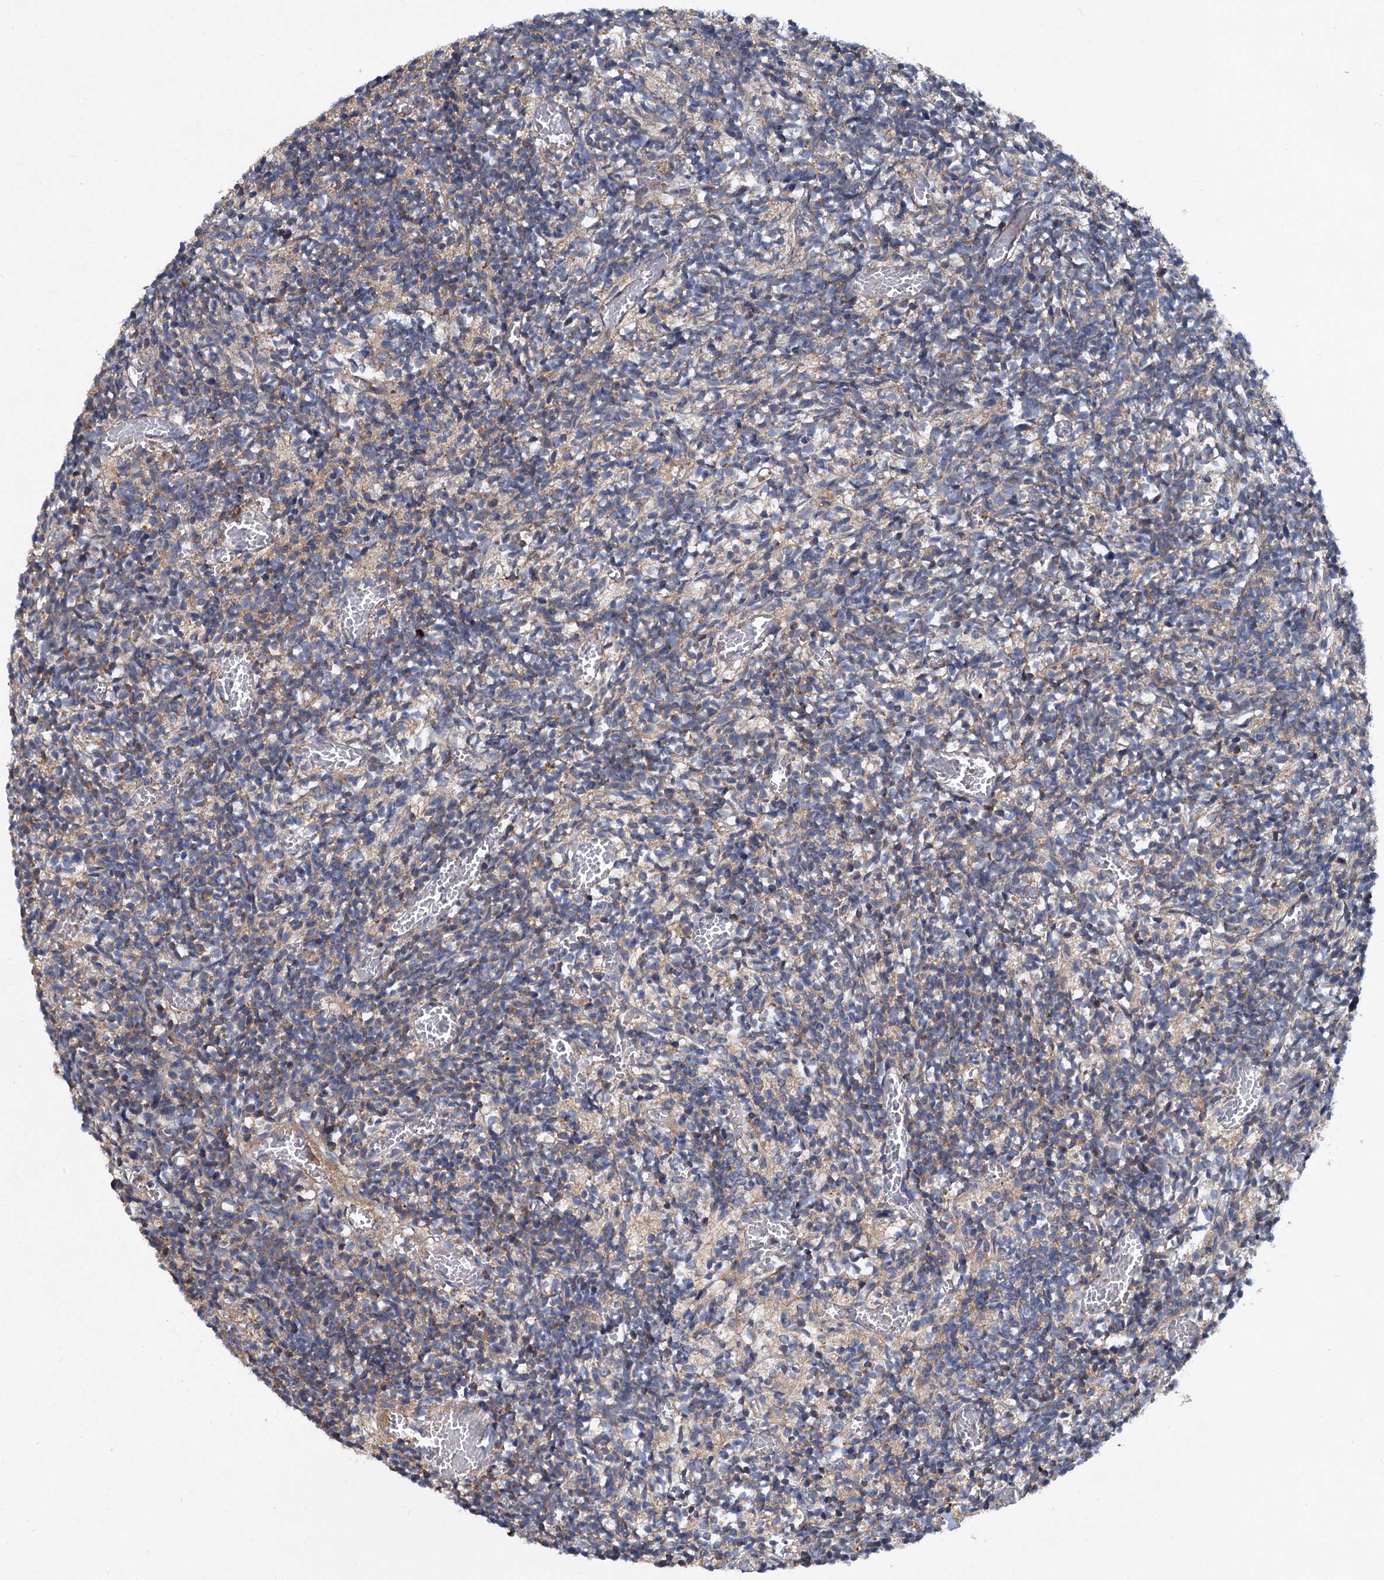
{"staining": {"intensity": "weak", "quantity": "25%-75%", "location": "cytoplasmic/membranous"}, "tissue": "glioma", "cell_type": "Tumor cells", "image_type": "cancer", "snomed": [{"axis": "morphology", "description": "Glioma, malignant, Low grade"}, {"axis": "topography", "description": "Brain"}], "caption": "Immunohistochemical staining of human low-grade glioma (malignant) reveals weak cytoplasmic/membranous protein staining in approximately 25%-75% of tumor cells.", "gene": "ALKBH7", "patient": {"sex": "female", "age": 1}}